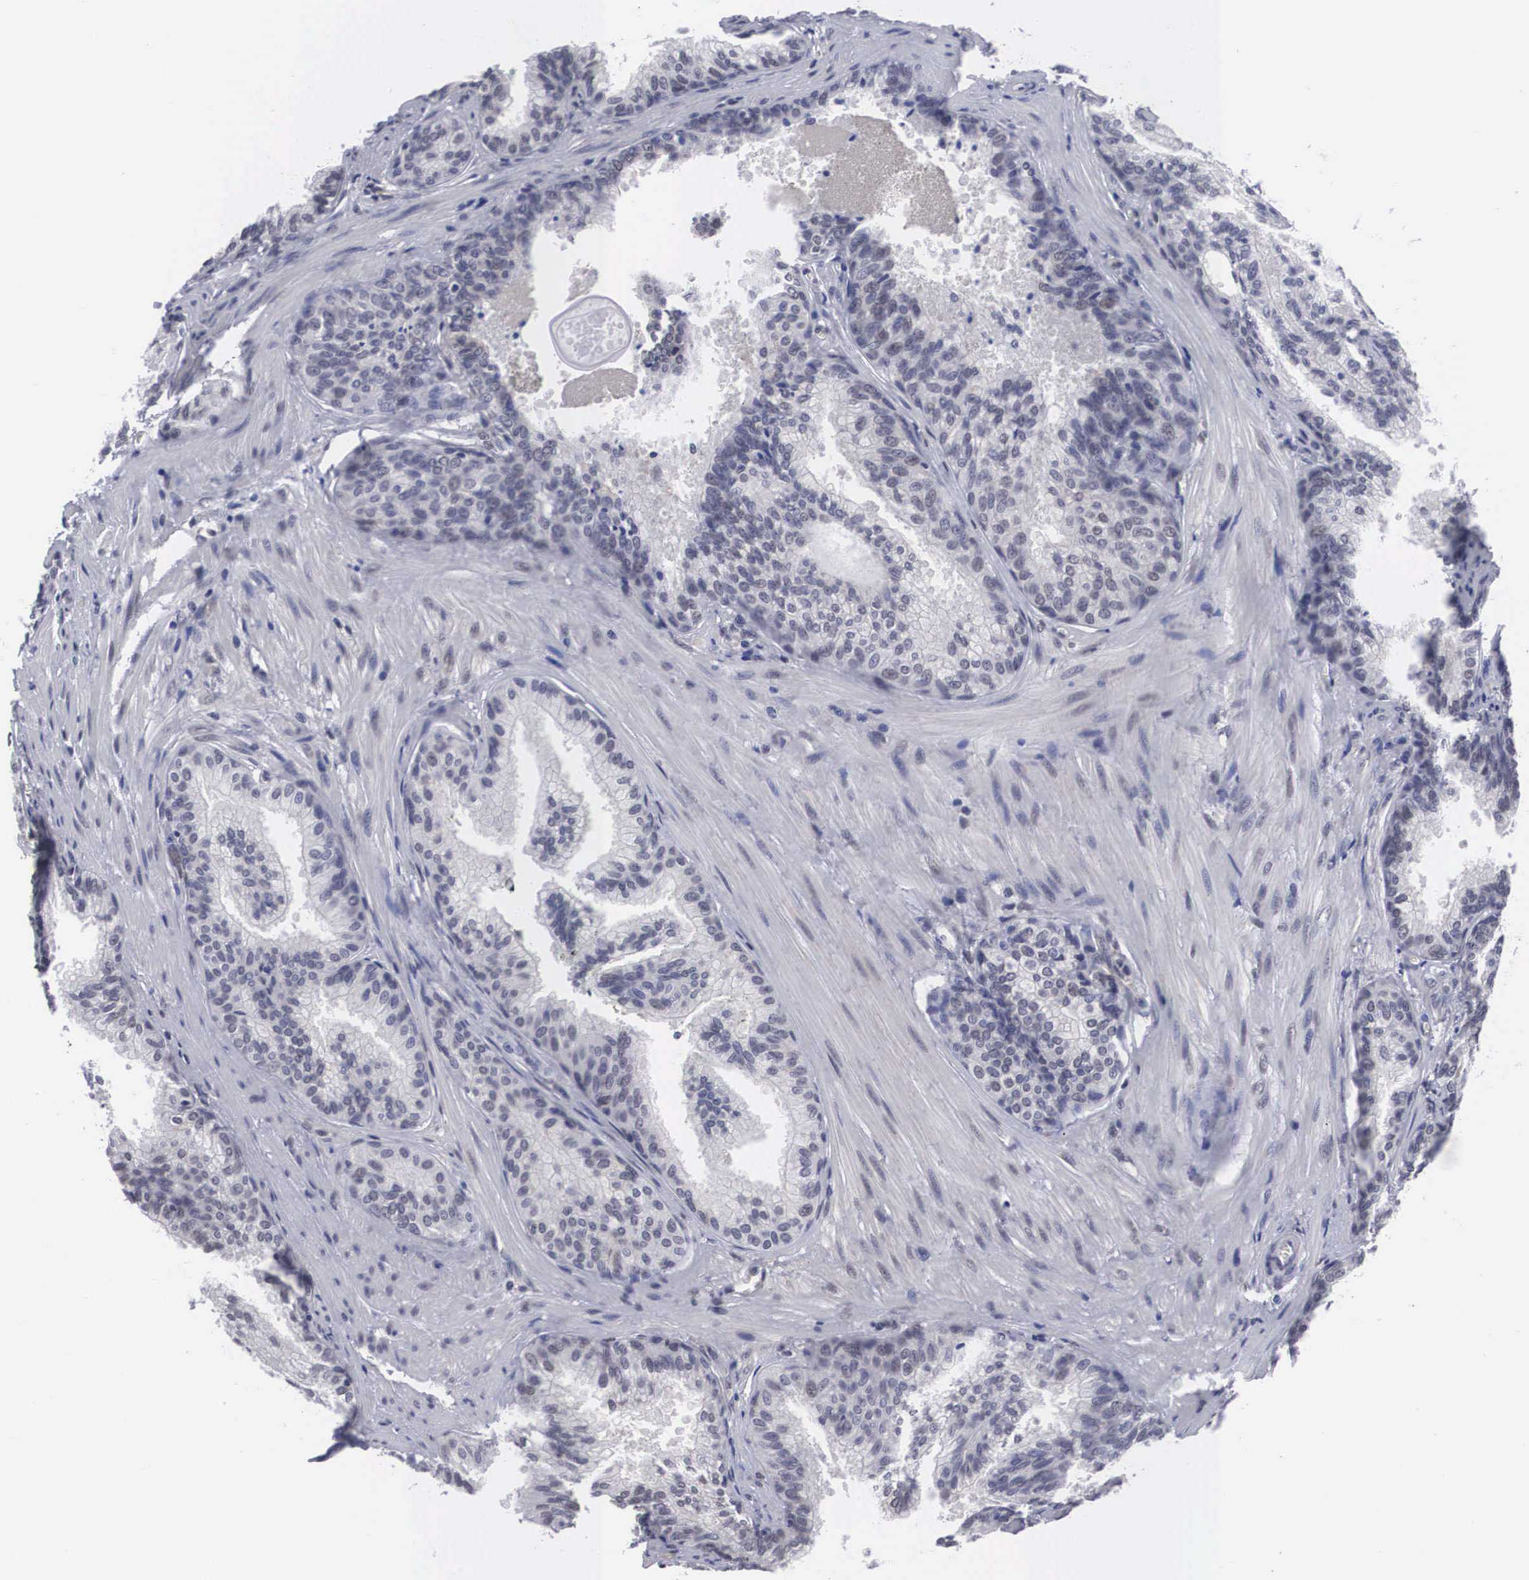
{"staining": {"intensity": "weak", "quantity": "25%-75%", "location": "cytoplasmic/membranous"}, "tissue": "prostate", "cell_type": "Glandular cells", "image_type": "normal", "snomed": [{"axis": "morphology", "description": "Normal tissue, NOS"}, {"axis": "topography", "description": "Prostate"}], "caption": "Immunohistochemical staining of unremarkable prostate exhibits 25%-75% levels of weak cytoplasmic/membranous protein expression in approximately 25%-75% of glandular cells.", "gene": "OTX2", "patient": {"sex": "male", "age": 68}}